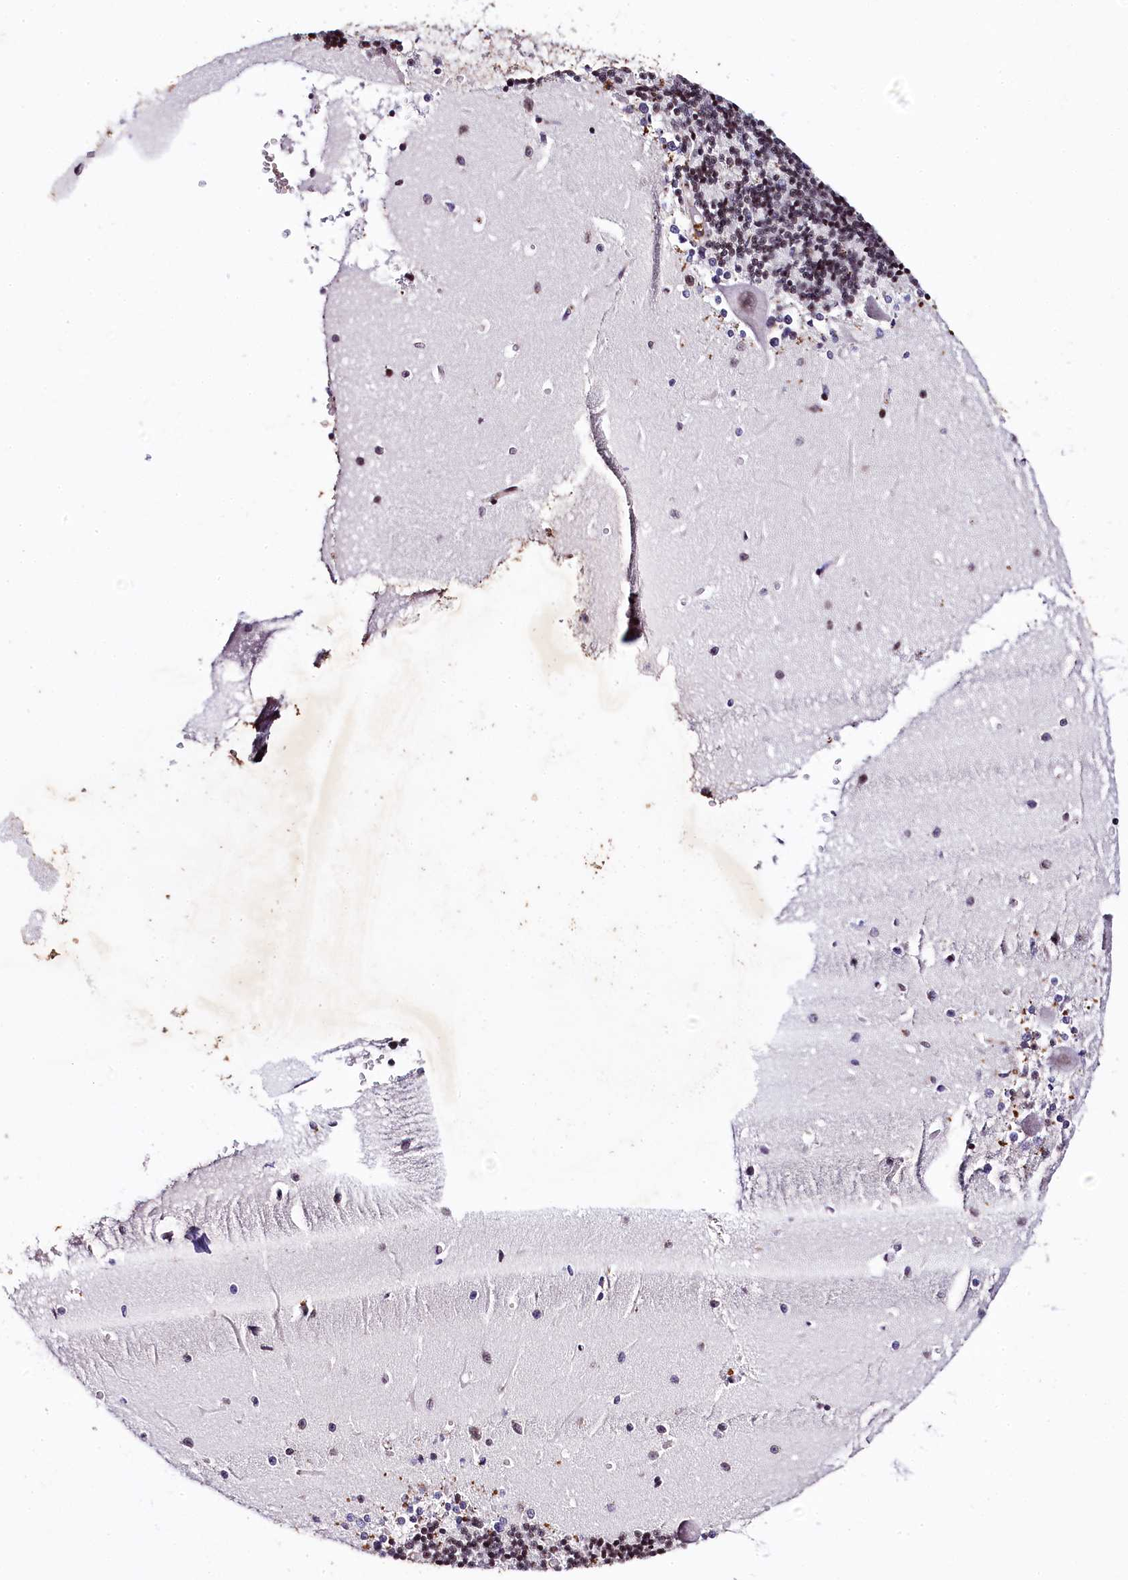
{"staining": {"intensity": "moderate", "quantity": "<25%", "location": "nuclear"}, "tissue": "cerebellum", "cell_type": "Cells in granular layer", "image_type": "normal", "snomed": [{"axis": "morphology", "description": "Normal tissue, NOS"}, {"axis": "topography", "description": "Cerebellum"}], "caption": "Cerebellum was stained to show a protein in brown. There is low levels of moderate nuclear positivity in about <25% of cells in granular layer.", "gene": "SAMD10", "patient": {"sex": "male", "age": 37}}